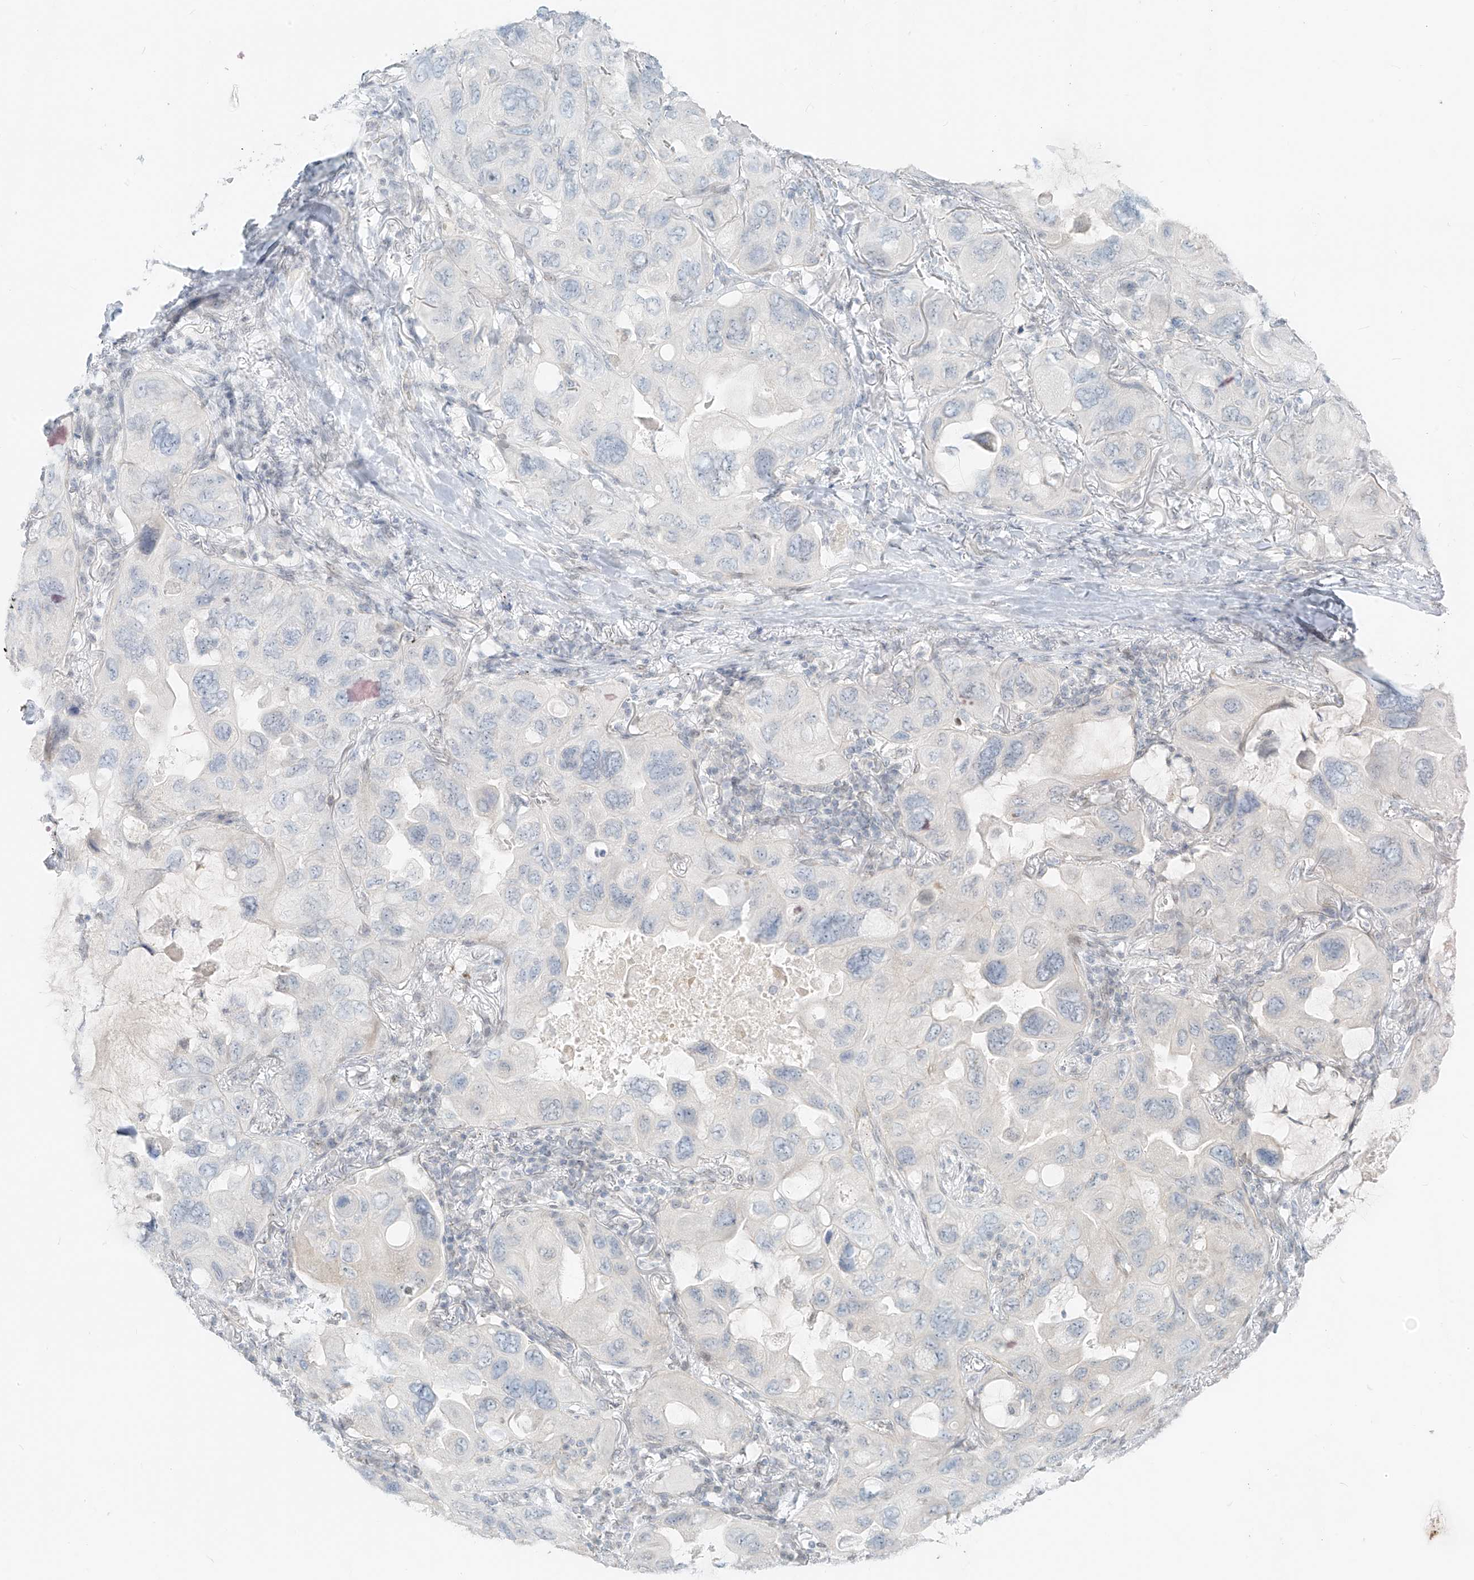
{"staining": {"intensity": "negative", "quantity": "none", "location": "none"}, "tissue": "lung cancer", "cell_type": "Tumor cells", "image_type": "cancer", "snomed": [{"axis": "morphology", "description": "Squamous cell carcinoma, NOS"}, {"axis": "topography", "description": "Lung"}], "caption": "A histopathology image of lung cancer (squamous cell carcinoma) stained for a protein shows no brown staining in tumor cells.", "gene": "OSBPL7", "patient": {"sex": "female", "age": 73}}